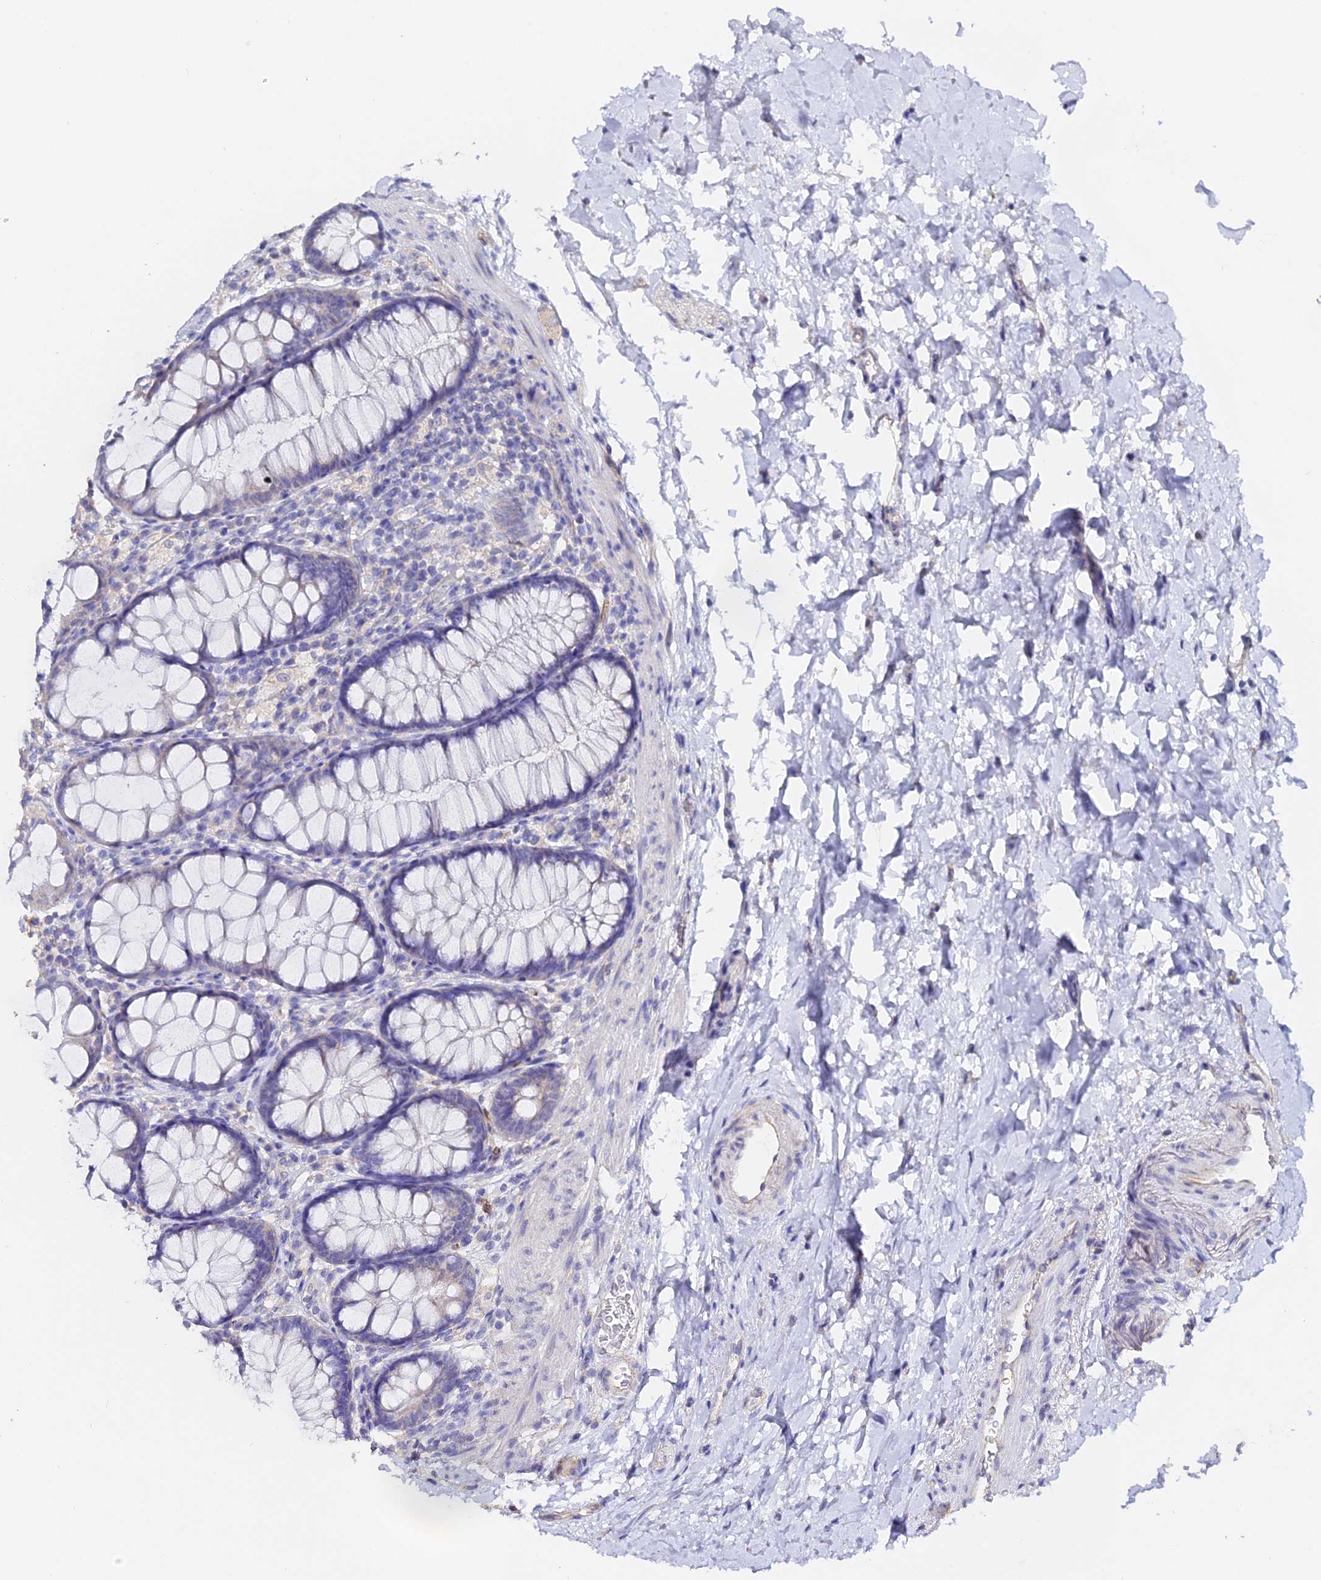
{"staining": {"intensity": "weak", "quantity": "25%-75%", "location": "cytoplasmic/membranous"}, "tissue": "colon", "cell_type": "Endothelial cells", "image_type": "normal", "snomed": [{"axis": "morphology", "description": "Normal tissue, NOS"}, {"axis": "topography", "description": "Colon"}], "caption": "Immunohistochemistry (IHC) photomicrograph of unremarkable human colon stained for a protein (brown), which exhibits low levels of weak cytoplasmic/membranous staining in about 25%-75% of endothelial cells.", "gene": "ESM1", "patient": {"sex": "female", "age": 62}}